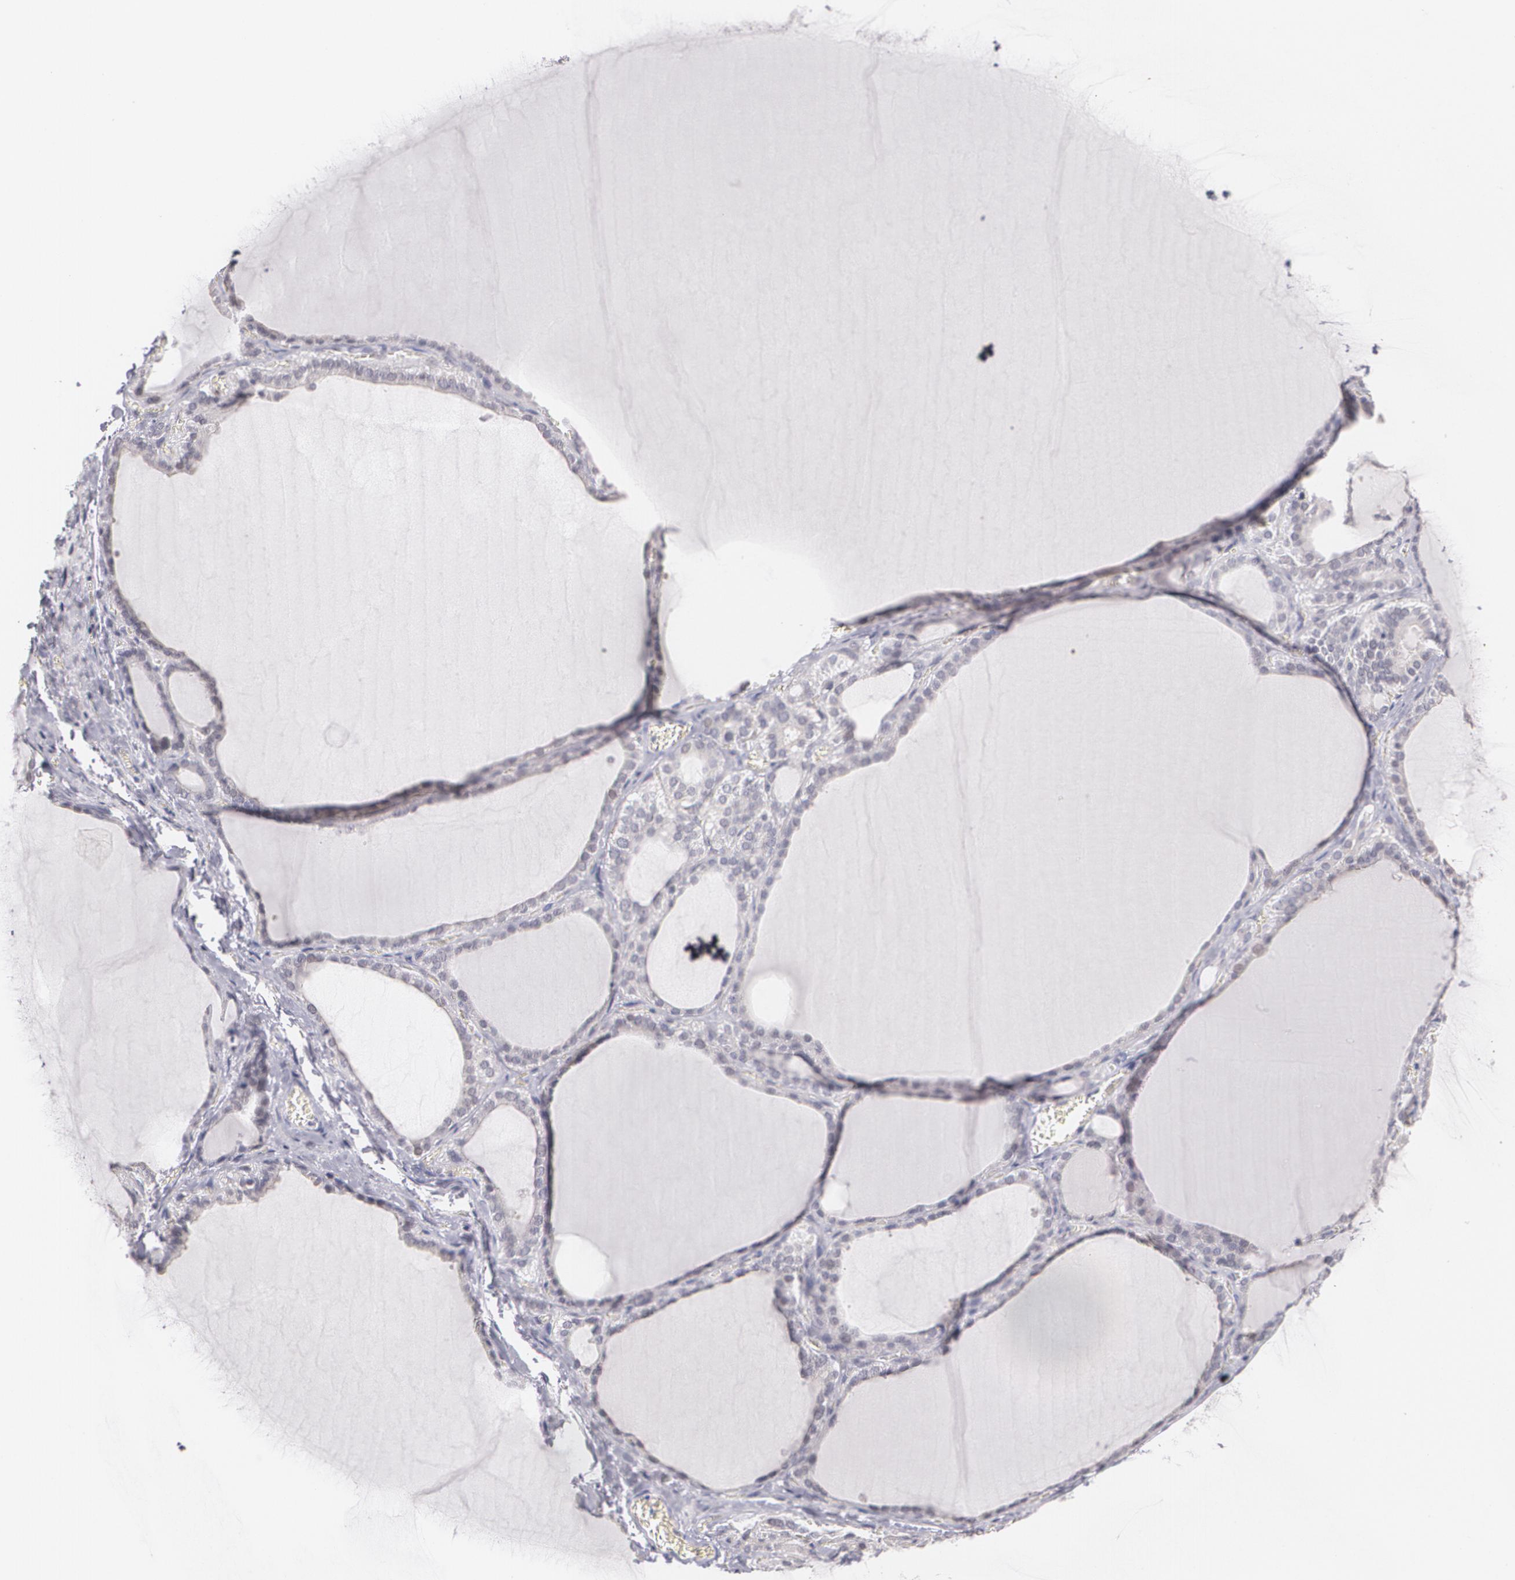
{"staining": {"intensity": "weak", "quantity": "<25%", "location": "nuclear"}, "tissue": "thyroid gland", "cell_type": "Glandular cells", "image_type": "normal", "snomed": [{"axis": "morphology", "description": "Normal tissue, NOS"}, {"axis": "topography", "description": "Thyroid gland"}], "caption": "This is a micrograph of IHC staining of unremarkable thyroid gland, which shows no staining in glandular cells.", "gene": "ZBTB16", "patient": {"sex": "female", "age": 55}}